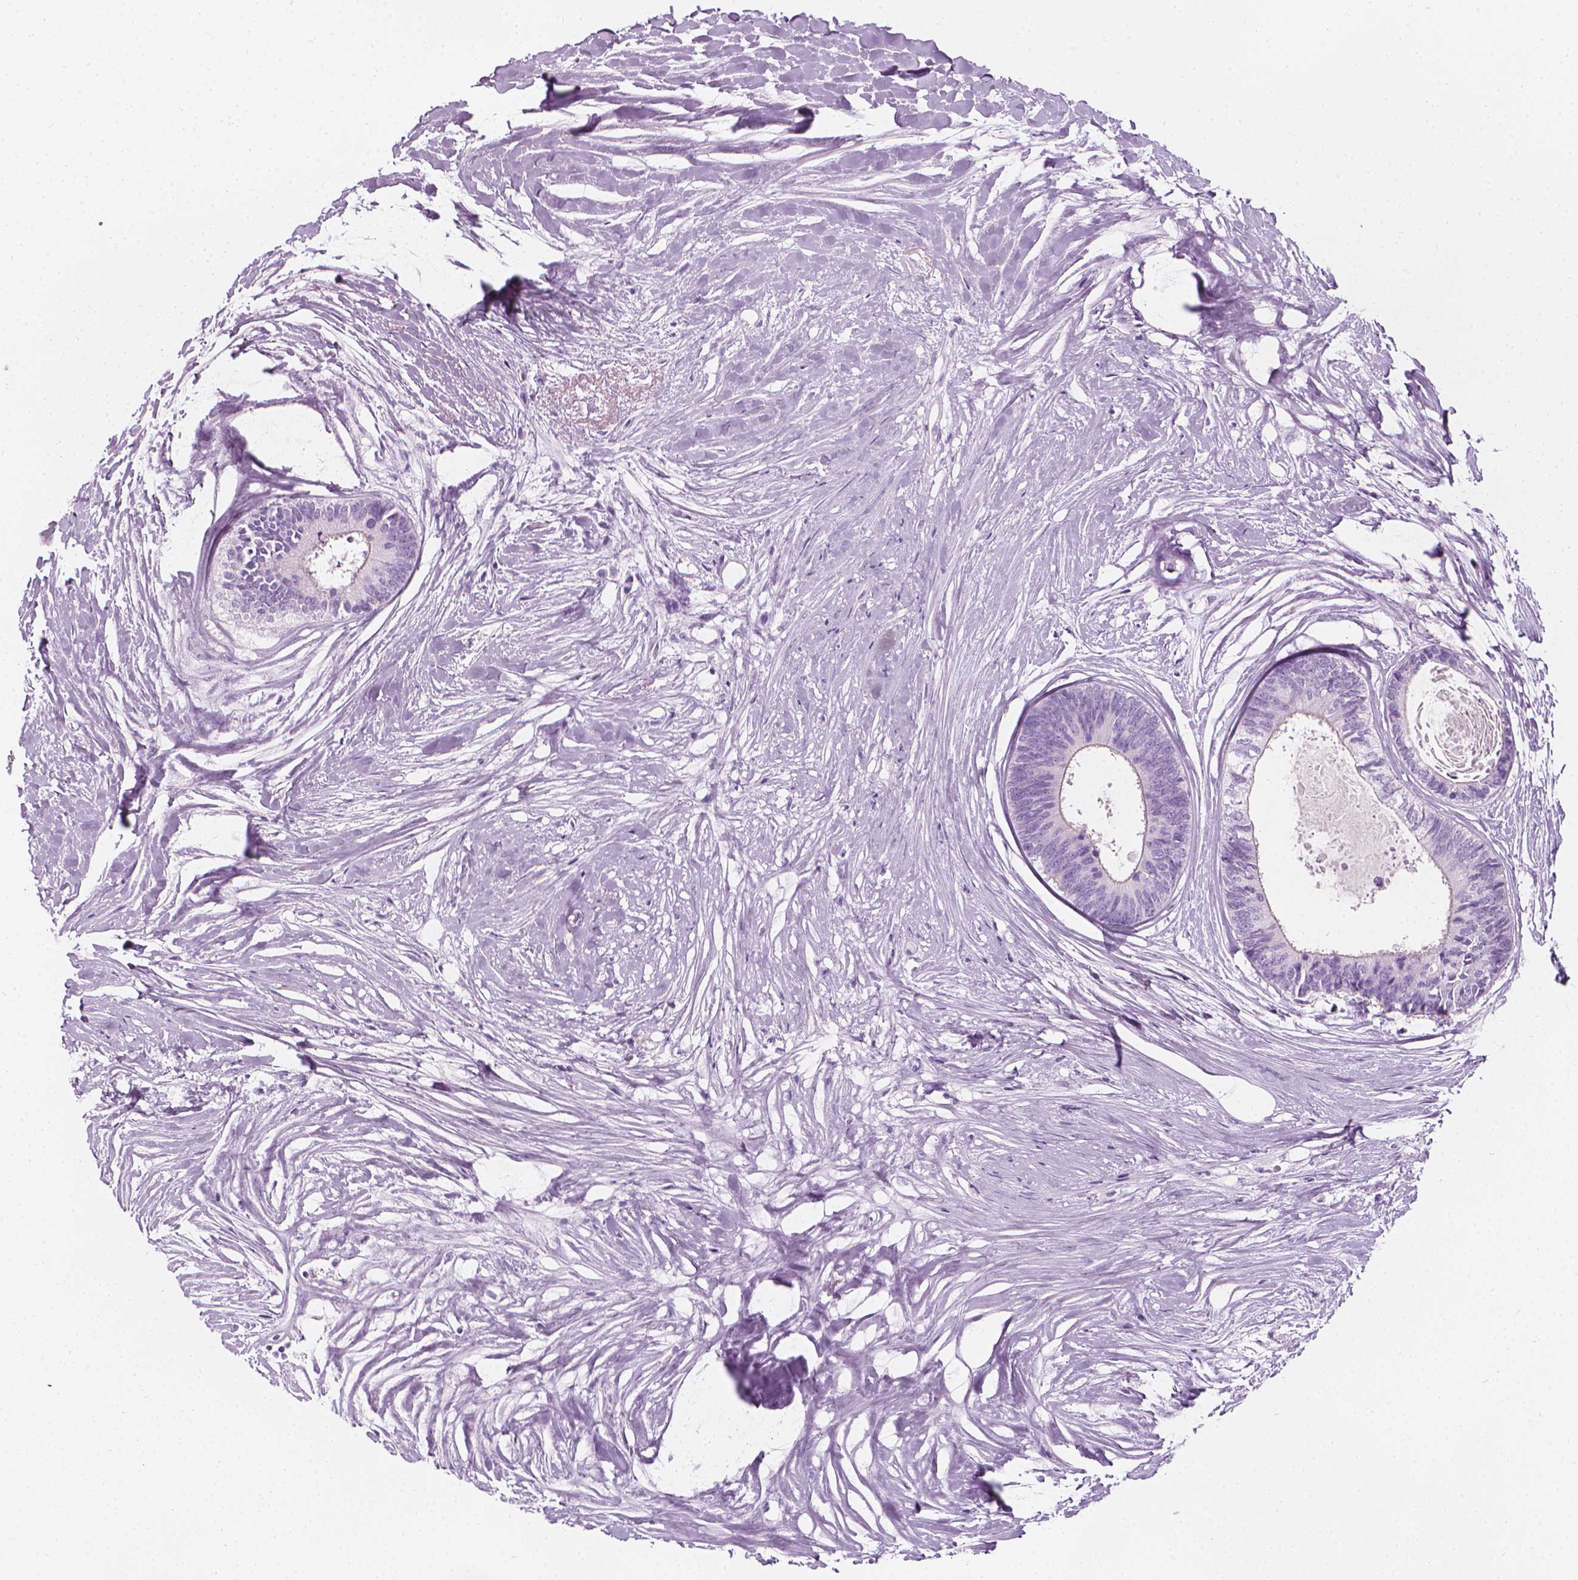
{"staining": {"intensity": "negative", "quantity": "none", "location": "none"}, "tissue": "colorectal cancer", "cell_type": "Tumor cells", "image_type": "cancer", "snomed": [{"axis": "morphology", "description": "Adenocarcinoma, NOS"}, {"axis": "topography", "description": "Colon"}, {"axis": "topography", "description": "Rectum"}], "caption": "The histopathology image displays no staining of tumor cells in colorectal cancer.", "gene": "SCG3", "patient": {"sex": "male", "age": 57}}